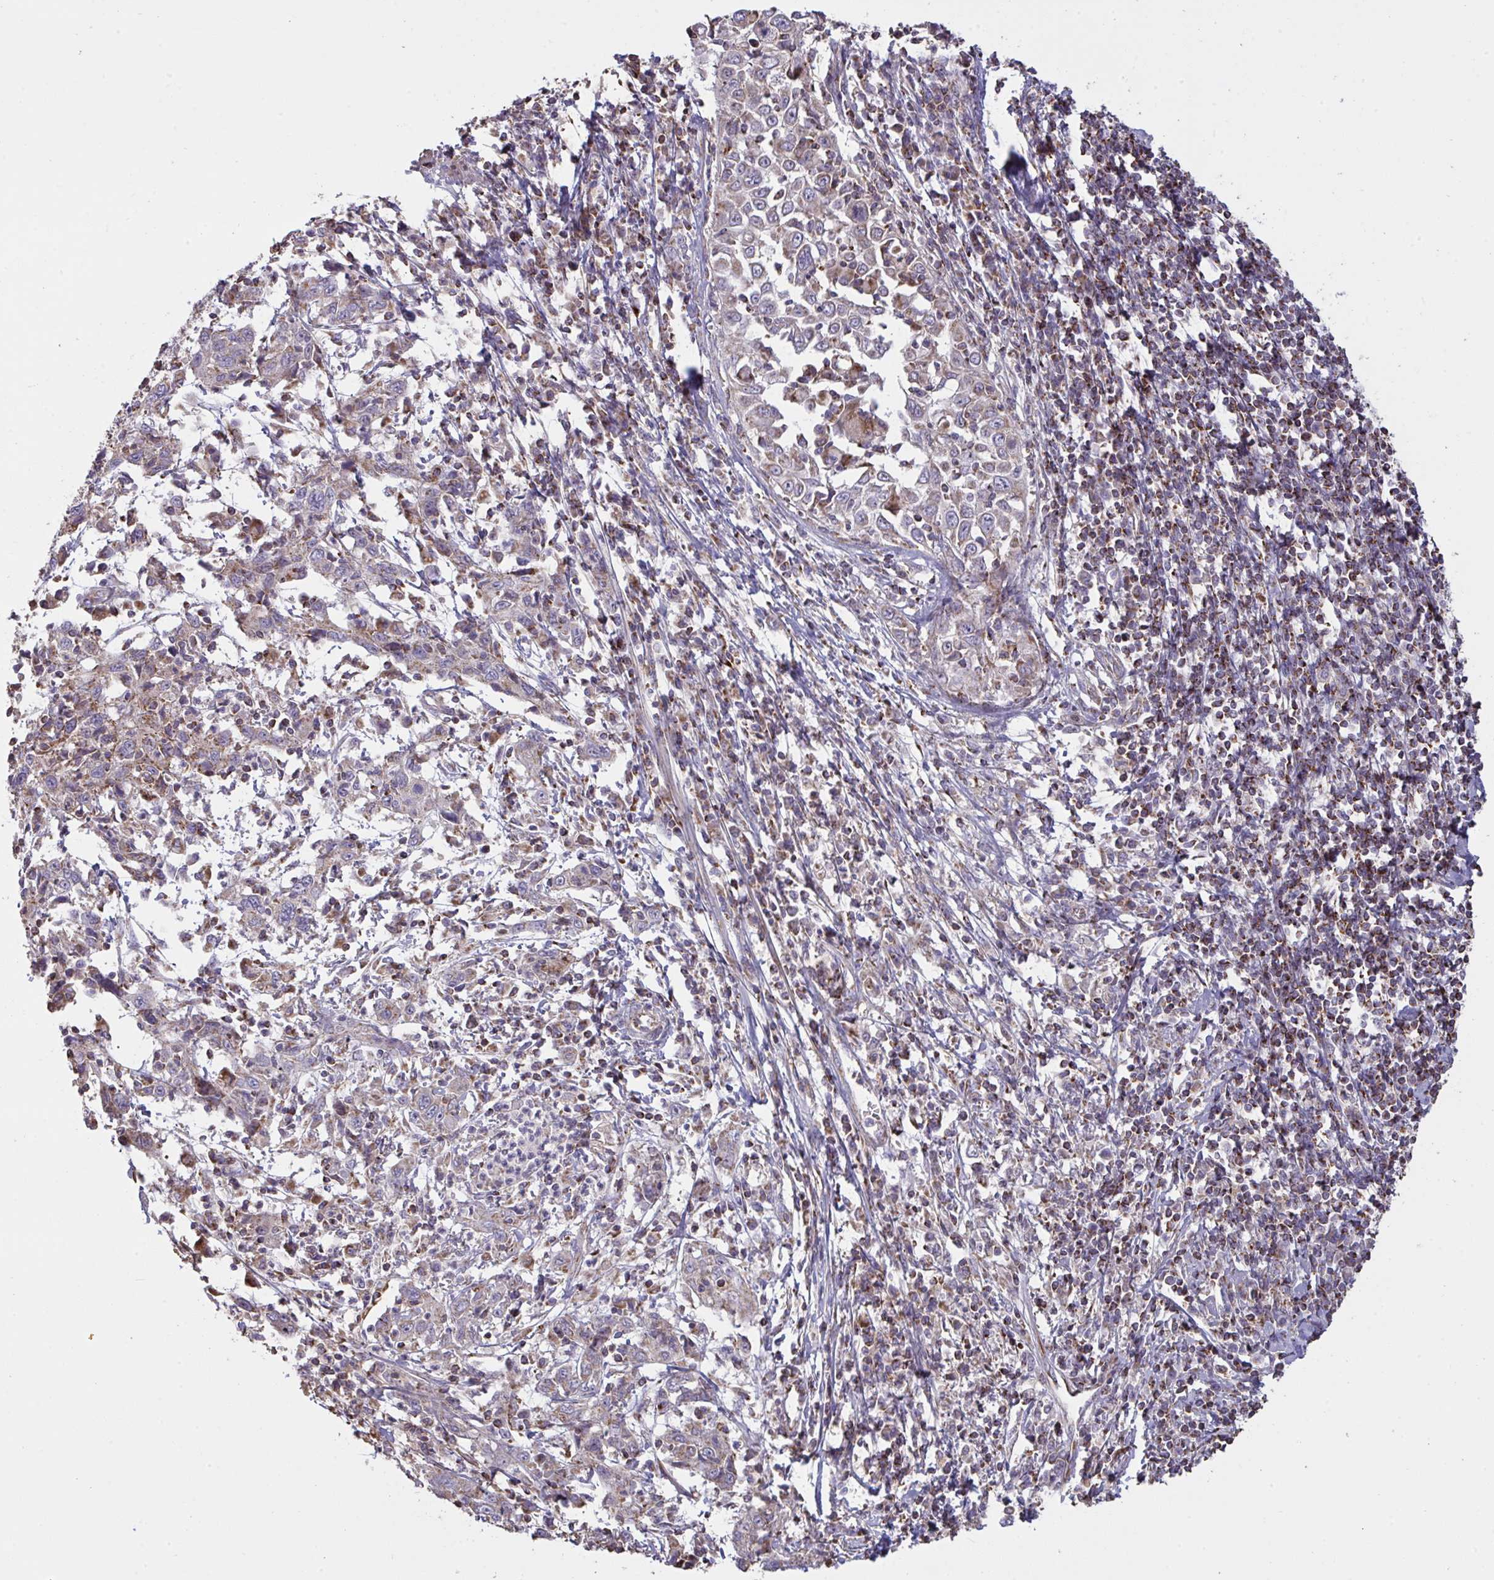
{"staining": {"intensity": "weak", "quantity": "<25%", "location": "cytoplasmic/membranous"}, "tissue": "cervical cancer", "cell_type": "Tumor cells", "image_type": "cancer", "snomed": [{"axis": "morphology", "description": "Squamous cell carcinoma, NOS"}, {"axis": "topography", "description": "Cervix"}], "caption": "This is a histopathology image of immunohistochemistry staining of cervical cancer (squamous cell carcinoma), which shows no staining in tumor cells.", "gene": "MICOS10", "patient": {"sex": "female", "age": 46}}